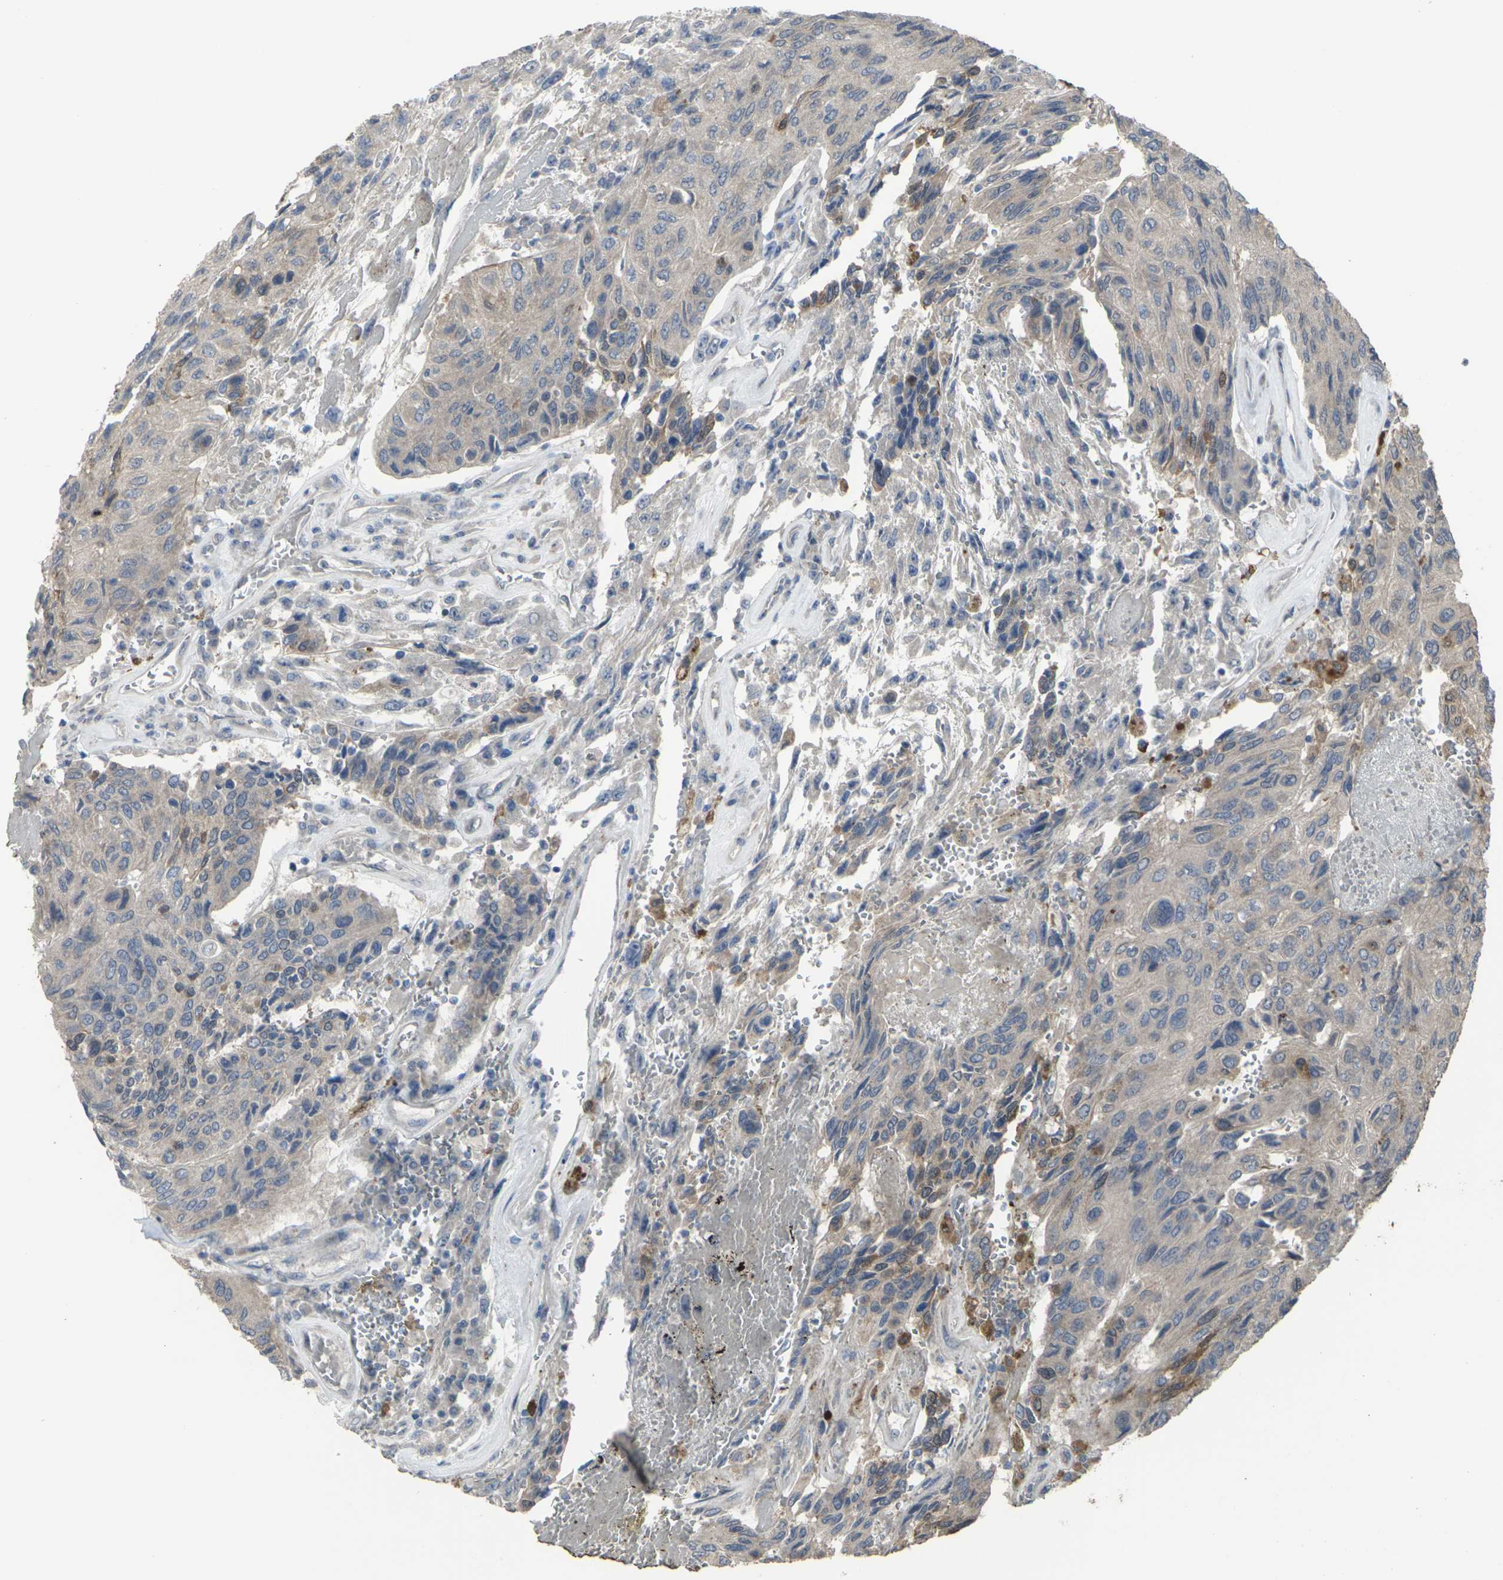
{"staining": {"intensity": "weak", "quantity": ">75%", "location": "cytoplasmic/membranous"}, "tissue": "urothelial cancer", "cell_type": "Tumor cells", "image_type": "cancer", "snomed": [{"axis": "morphology", "description": "Urothelial carcinoma, High grade"}, {"axis": "topography", "description": "Urinary bladder"}], "caption": "Human urothelial cancer stained with a protein marker exhibits weak staining in tumor cells.", "gene": "CCR10", "patient": {"sex": "female", "age": 85}}